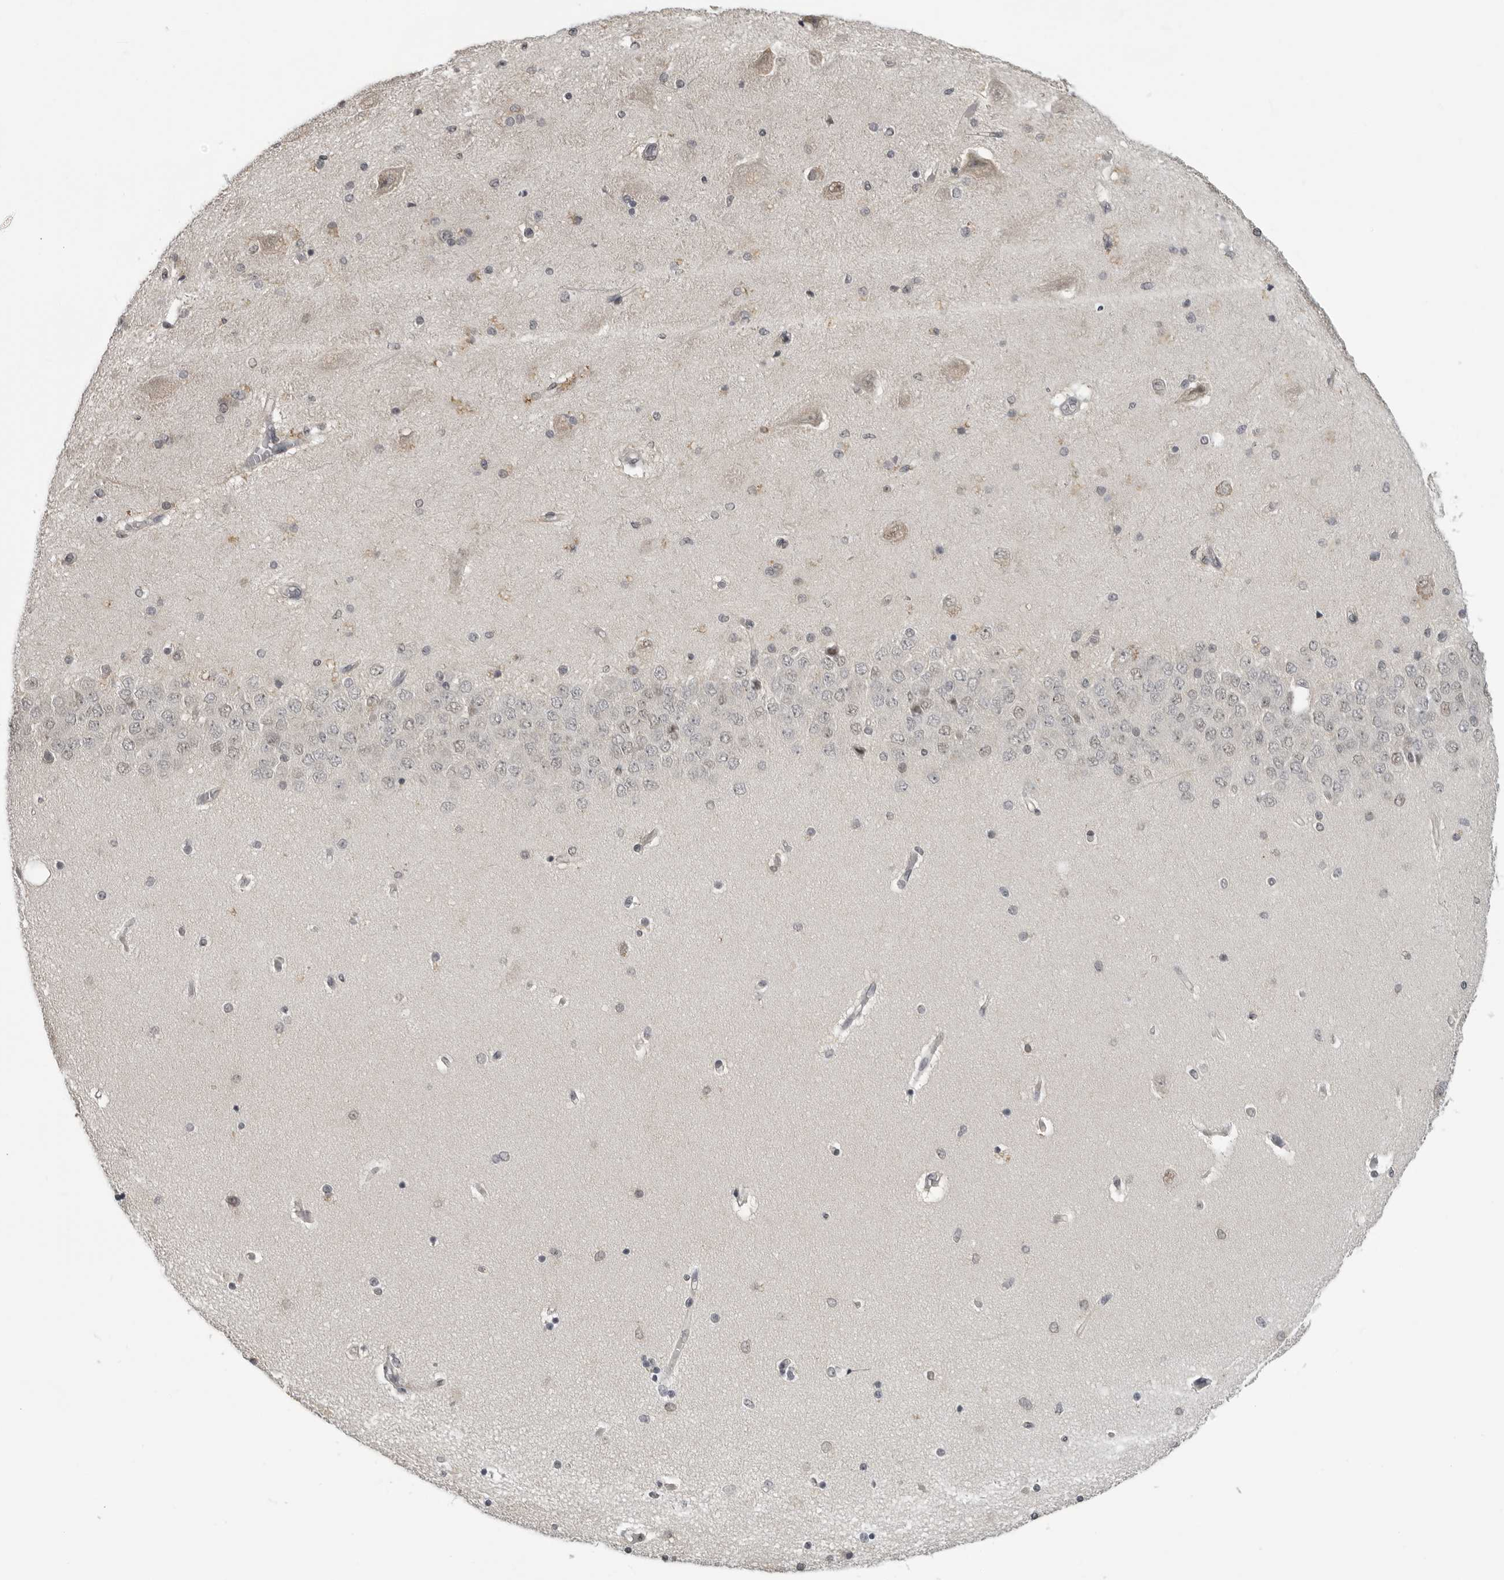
{"staining": {"intensity": "negative", "quantity": "none", "location": "none"}, "tissue": "hippocampus", "cell_type": "Glial cells", "image_type": "normal", "snomed": [{"axis": "morphology", "description": "Normal tissue, NOS"}, {"axis": "topography", "description": "Hippocampus"}], "caption": "This is a histopathology image of IHC staining of benign hippocampus, which shows no staining in glial cells.", "gene": "PDCL3", "patient": {"sex": "female", "age": 54}}